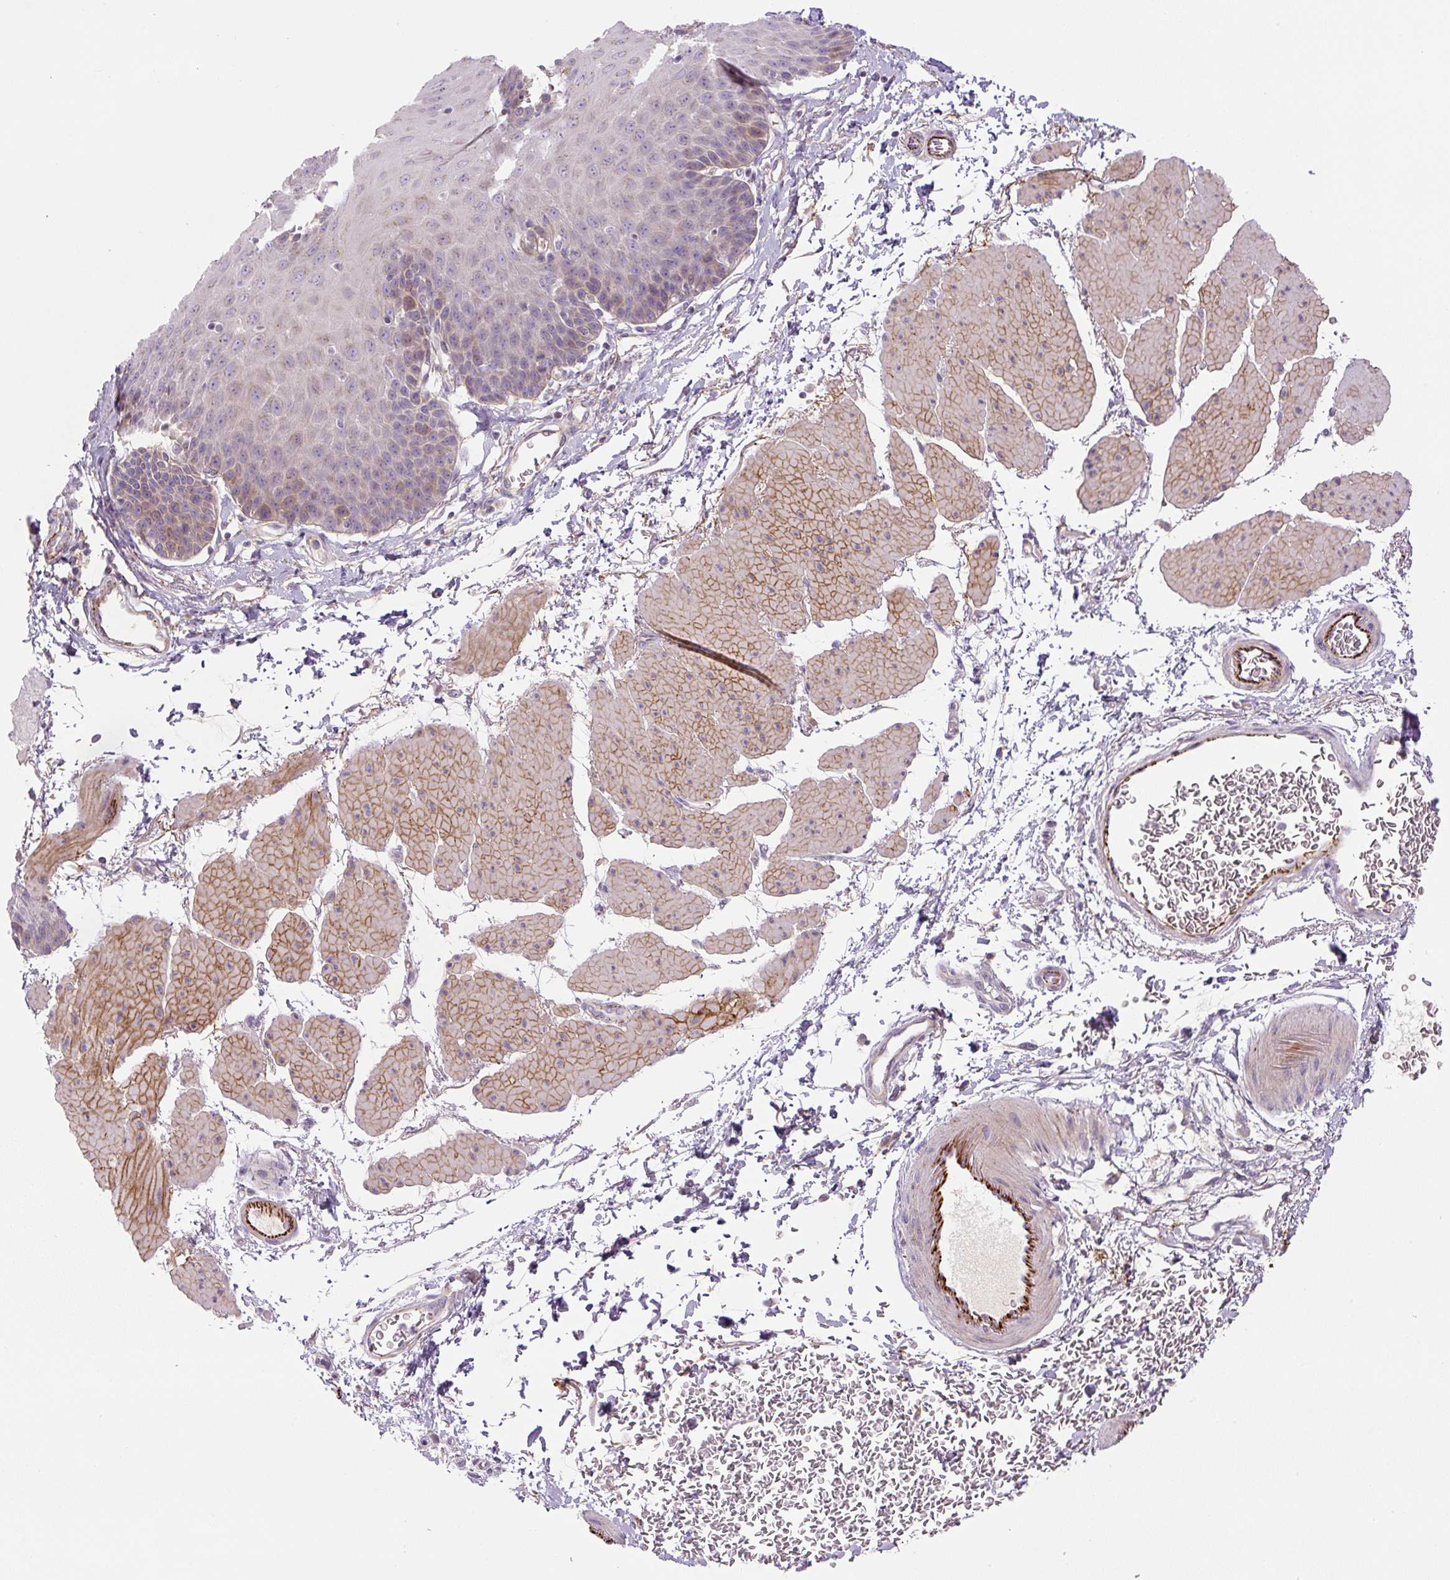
{"staining": {"intensity": "weak", "quantity": "<25%", "location": "cytoplasmic/membranous"}, "tissue": "esophagus", "cell_type": "Squamous epithelial cells", "image_type": "normal", "snomed": [{"axis": "morphology", "description": "Normal tissue, NOS"}, {"axis": "topography", "description": "Esophagus"}], "caption": "The histopathology image demonstrates no staining of squamous epithelial cells in unremarkable esophagus. (Stains: DAB (3,3'-diaminobenzidine) IHC with hematoxylin counter stain, Microscopy: brightfield microscopy at high magnification).", "gene": "CCNI2", "patient": {"sex": "female", "age": 81}}